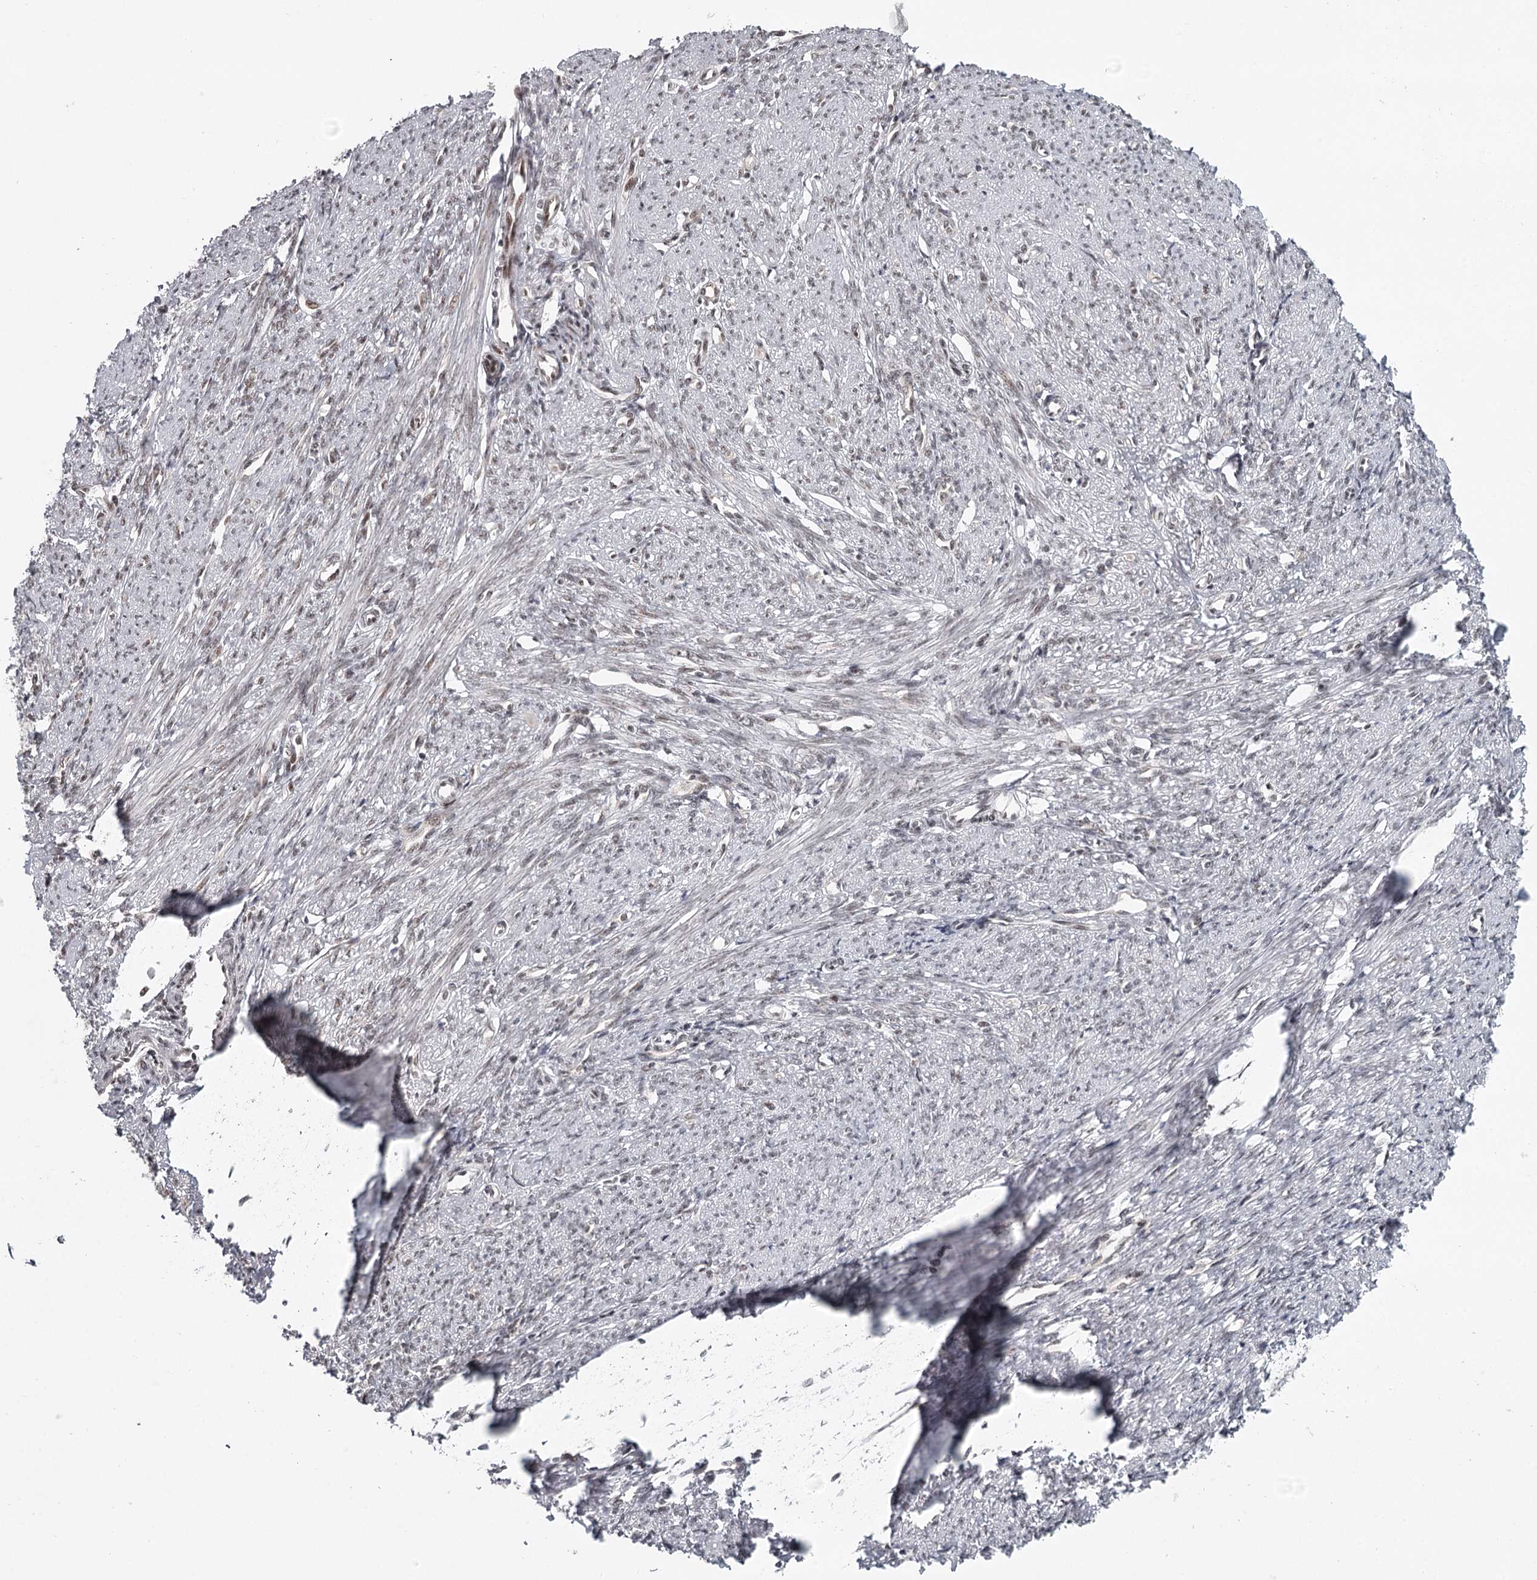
{"staining": {"intensity": "moderate", "quantity": "25%-75%", "location": "nuclear"}, "tissue": "smooth muscle", "cell_type": "Smooth muscle cells", "image_type": "normal", "snomed": [{"axis": "morphology", "description": "Normal tissue, NOS"}, {"axis": "topography", "description": "Smooth muscle"}, {"axis": "topography", "description": "Uterus"}], "caption": "Brown immunohistochemical staining in unremarkable human smooth muscle displays moderate nuclear staining in approximately 25%-75% of smooth muscle cells. (DAB IHC, brown staining for protein, blue staining for nuclei).", "gene": "FAM13C", "patient": {"sex": "female", "age": 59}}